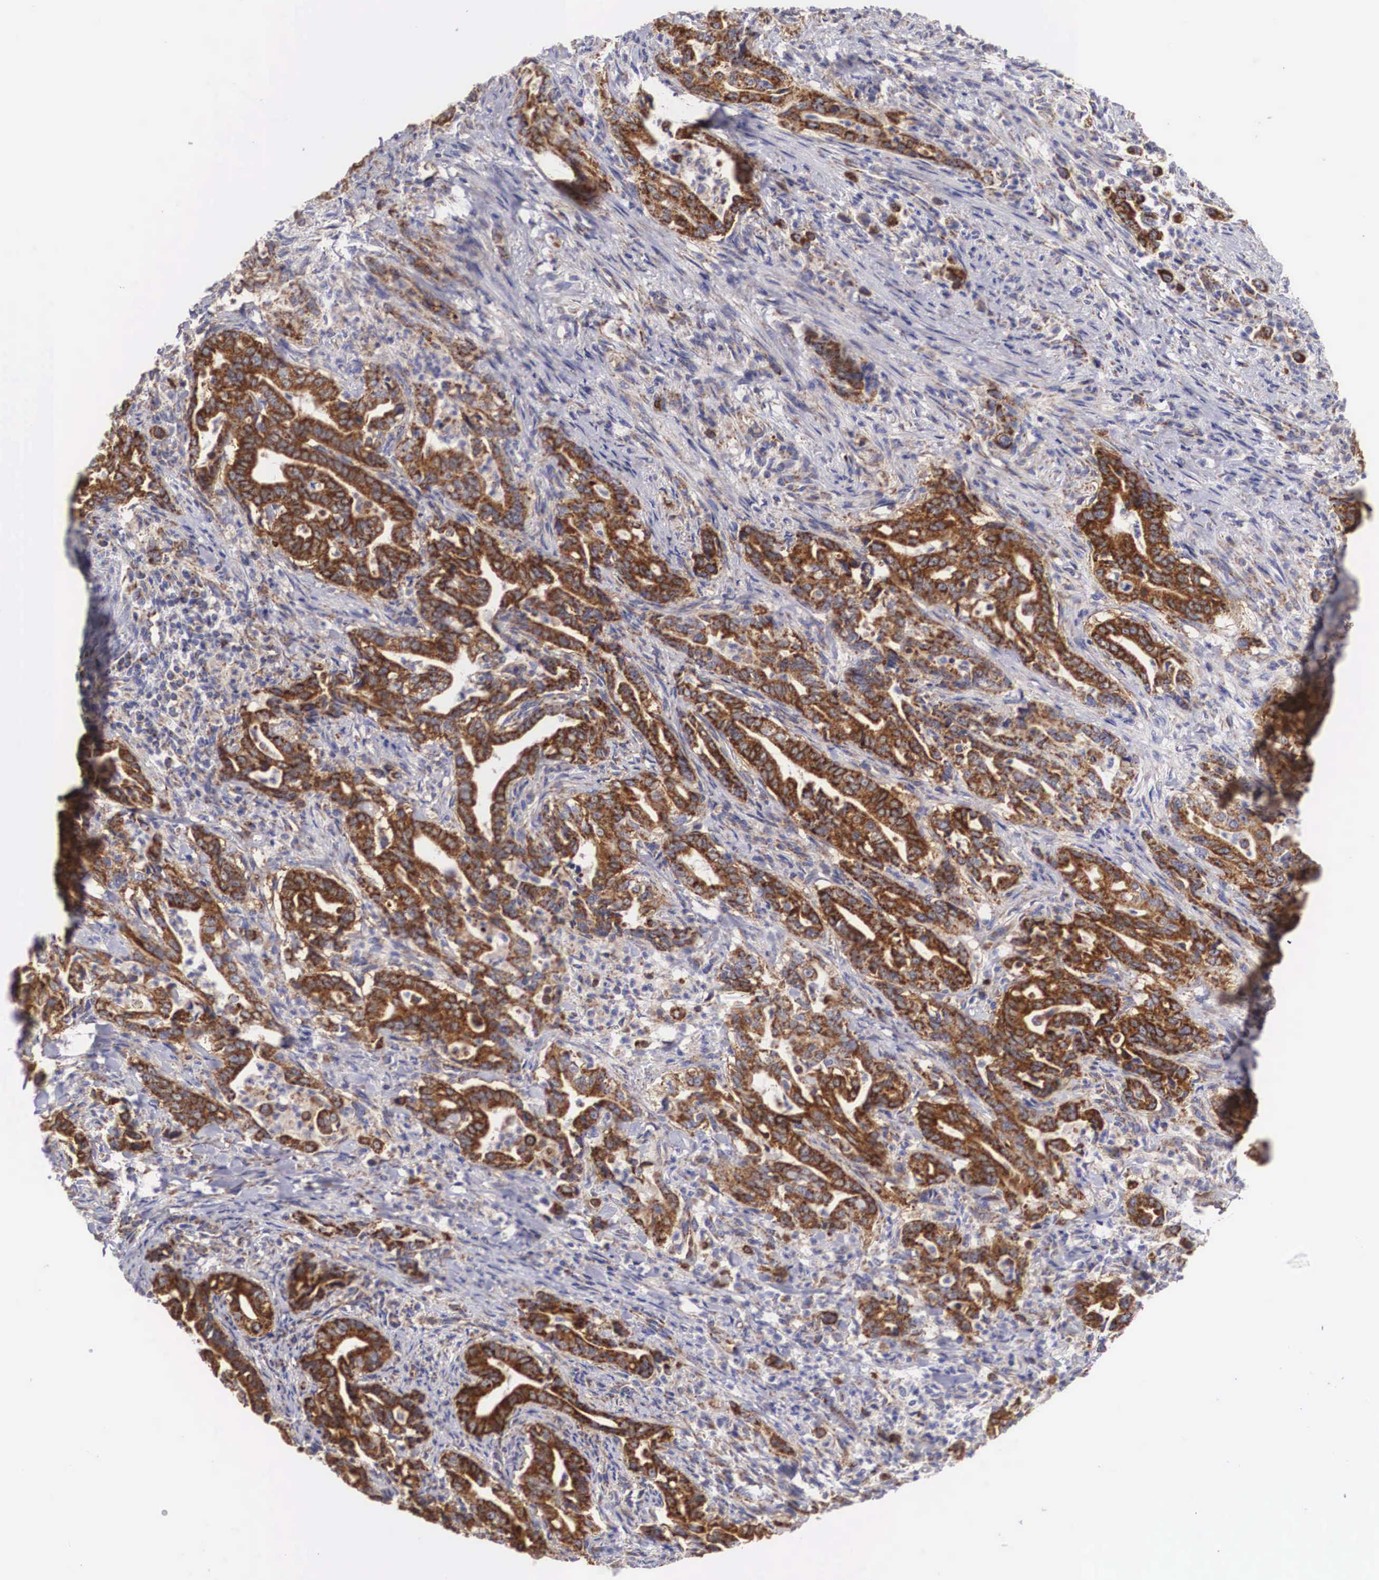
{"staining": {"intensity": "strong", "quantity": ">75%", "location": "cytoplasmic/membranous"}, "tissue": "stomach cancer", "cell_type": "Tumor cells", "image_type": "cancer", "snomed": [{"axis": "morphology", "description": "Adenocarcinoma, NOS"}, {"axis": "topography", "description": "Stomach"}], "caption": "Stomach adenocarcinoma tissue demonstrates strong cytoplasmic/membranous staining in about >75% of tumor cells, visualized by immunohistochemistry.", "gene": "XPNPEP3", "patient": {"sex": "female", "age": 76}}